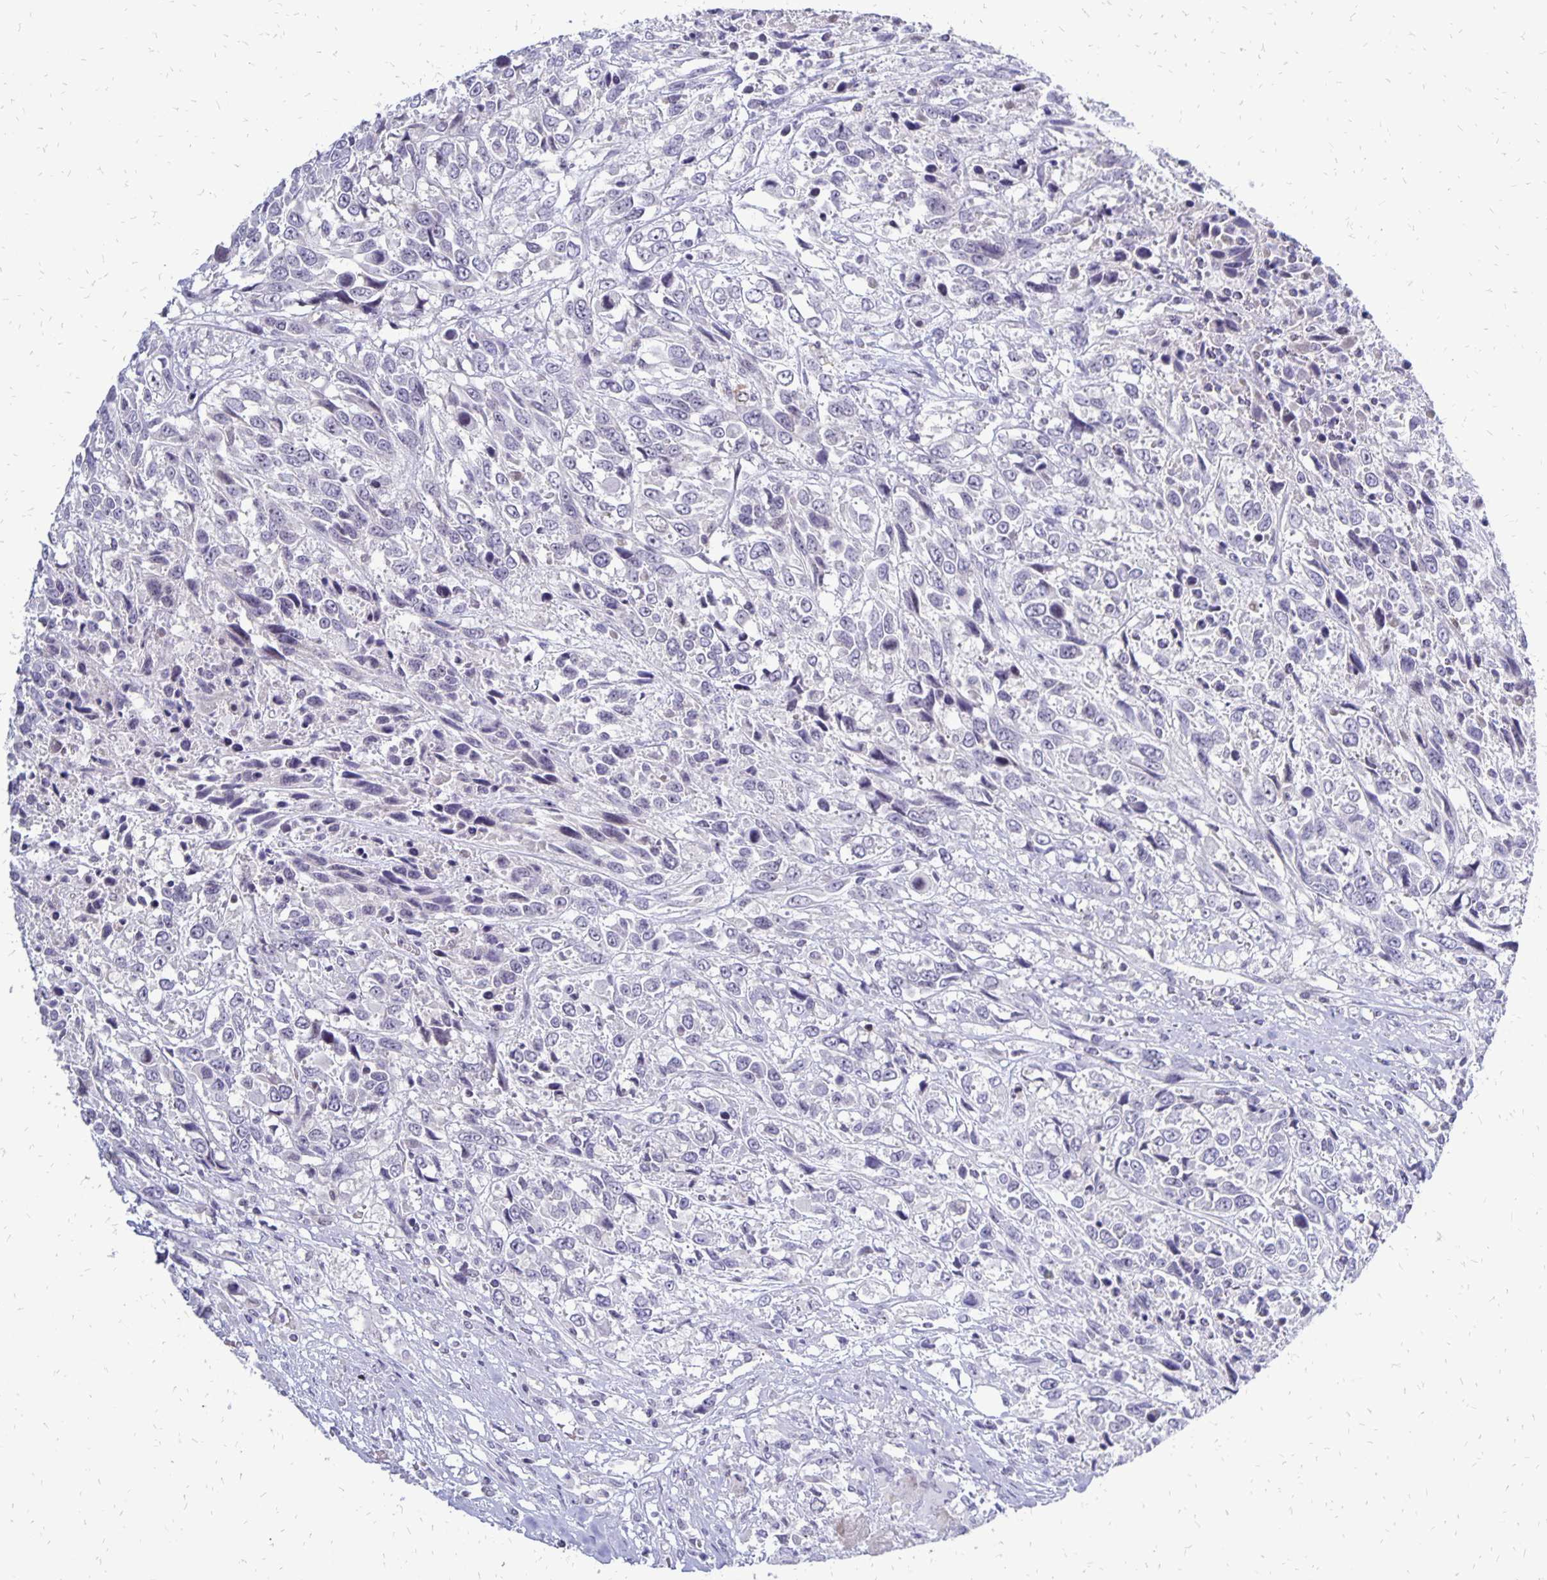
{"staining": {"intensity": "negative", "quantity": "none", "location": "none"}, "tissue": "urothelial cancer", "cell_type": "Tumor cells", "image_type": "cancer", "snomed": [{"axis": "morphology", "description": "Urothelial carcinoma, High grade"}, {"axis": "topography", "description": "Urinary bladder"}], "caption": "The immunohistochemistry histopathology image has no significant staining in tumor cells of urothelial cancer tissue.", "gene": "DCK", "patient": {"sex": "female", "age": 70}}